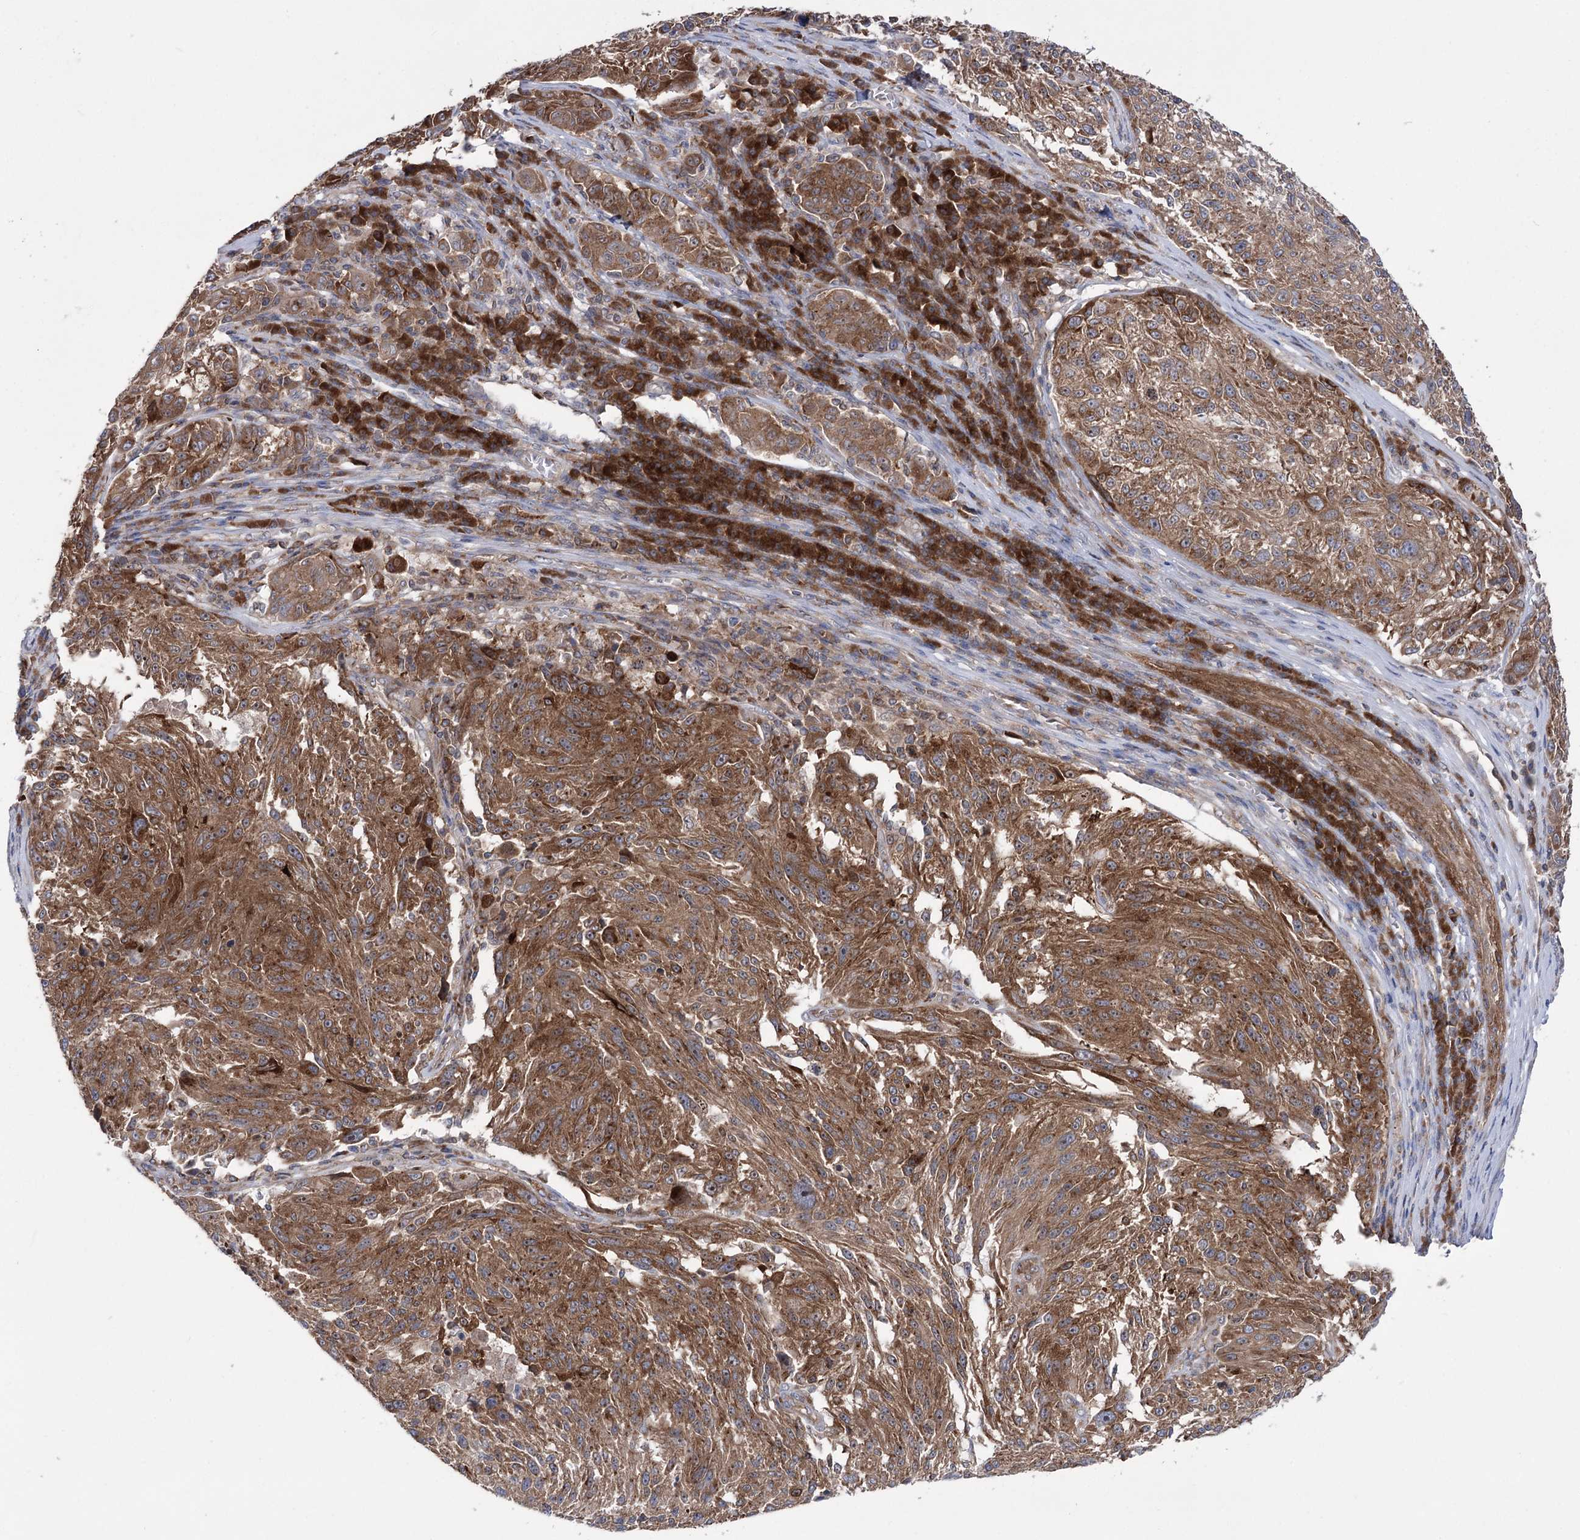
{"staining": {"intensity": "moderate", "quantity": ">75%", "location": "cytoplasmic/membranous"}, "tissue": "melanoma", "cell_type": "Tumor cells", "image_type": "cancer", "snomed": [{"axis": "morphology", "description": "Malignant melanoma, NOS"}, {"axis": "topography", "description": "Skin"}], "caption": "IHC staining of melanoma, which displays medium levels of moderate cytoplasmic/membranous positivity in approximately >75% of tumor cells indicating moderate cytoplasmic/membranous protein positivity. The staining was performed using DAB (brown) for protein detection and nuclei were counterstained in hematoxylin (blue).", "gene": "ZNF622", "patient": {"sex": "male", "age": 53}}